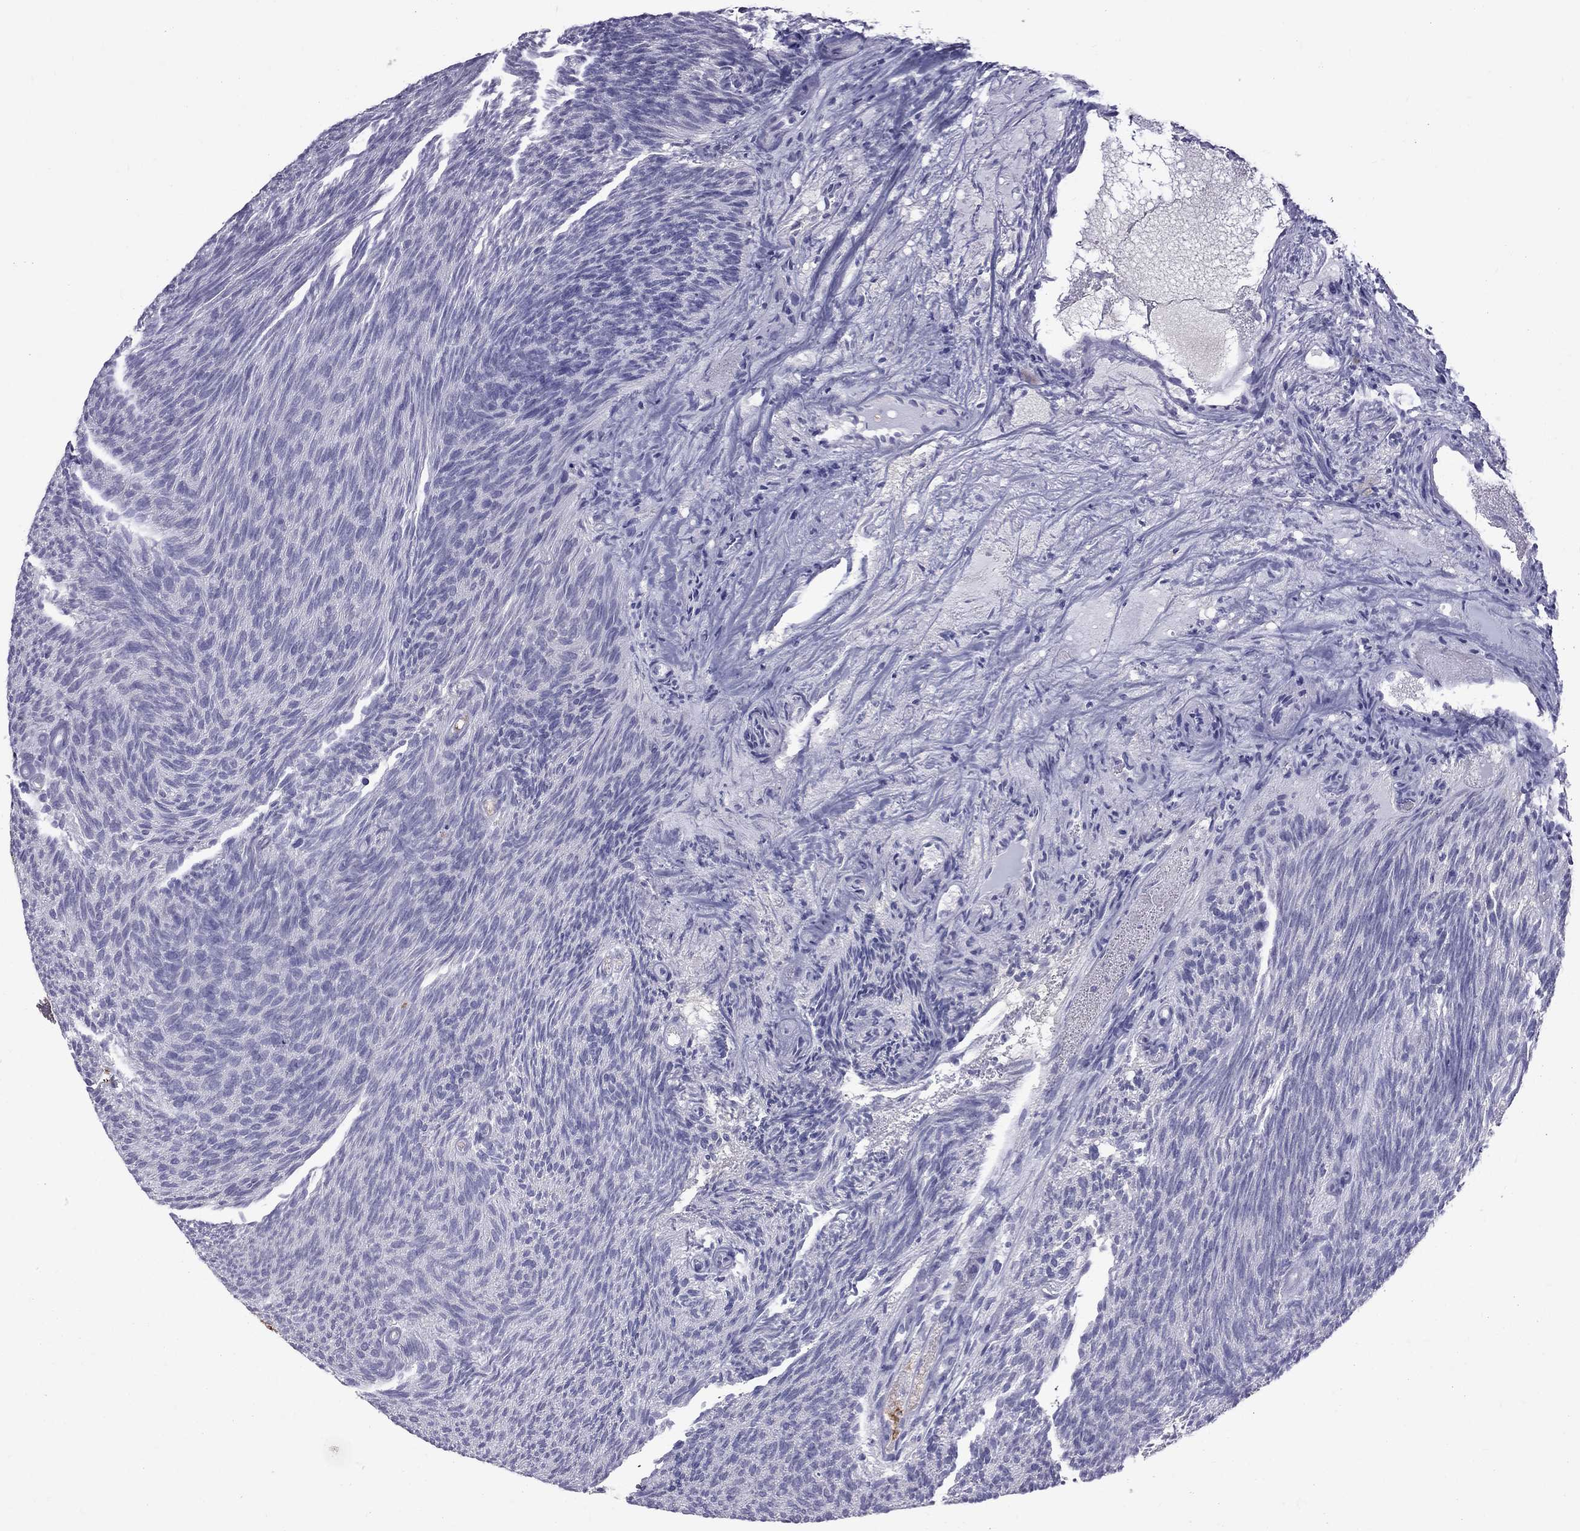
{"staining": {"intensity": "negative", "quantity": "none", "location": "none"}, "tissue": "urothelial cancer", "cell_type": "Tumor cells", "image_type": "cancer", "snomed": [{"axis": "morphology", "description": "Urothelial carcinoma, Low grade"}, {"axis": "topography", "description": "Urinary bladder"}], "caption": "Micrograph shows no protein expression in tumor cells of low-grade urothelial carcinoma tissue. (DAB immunohistochemistry (IHC), high magnification).", "gene": "EIF4E3", "patient": {"sex": "male", "age": 77}}